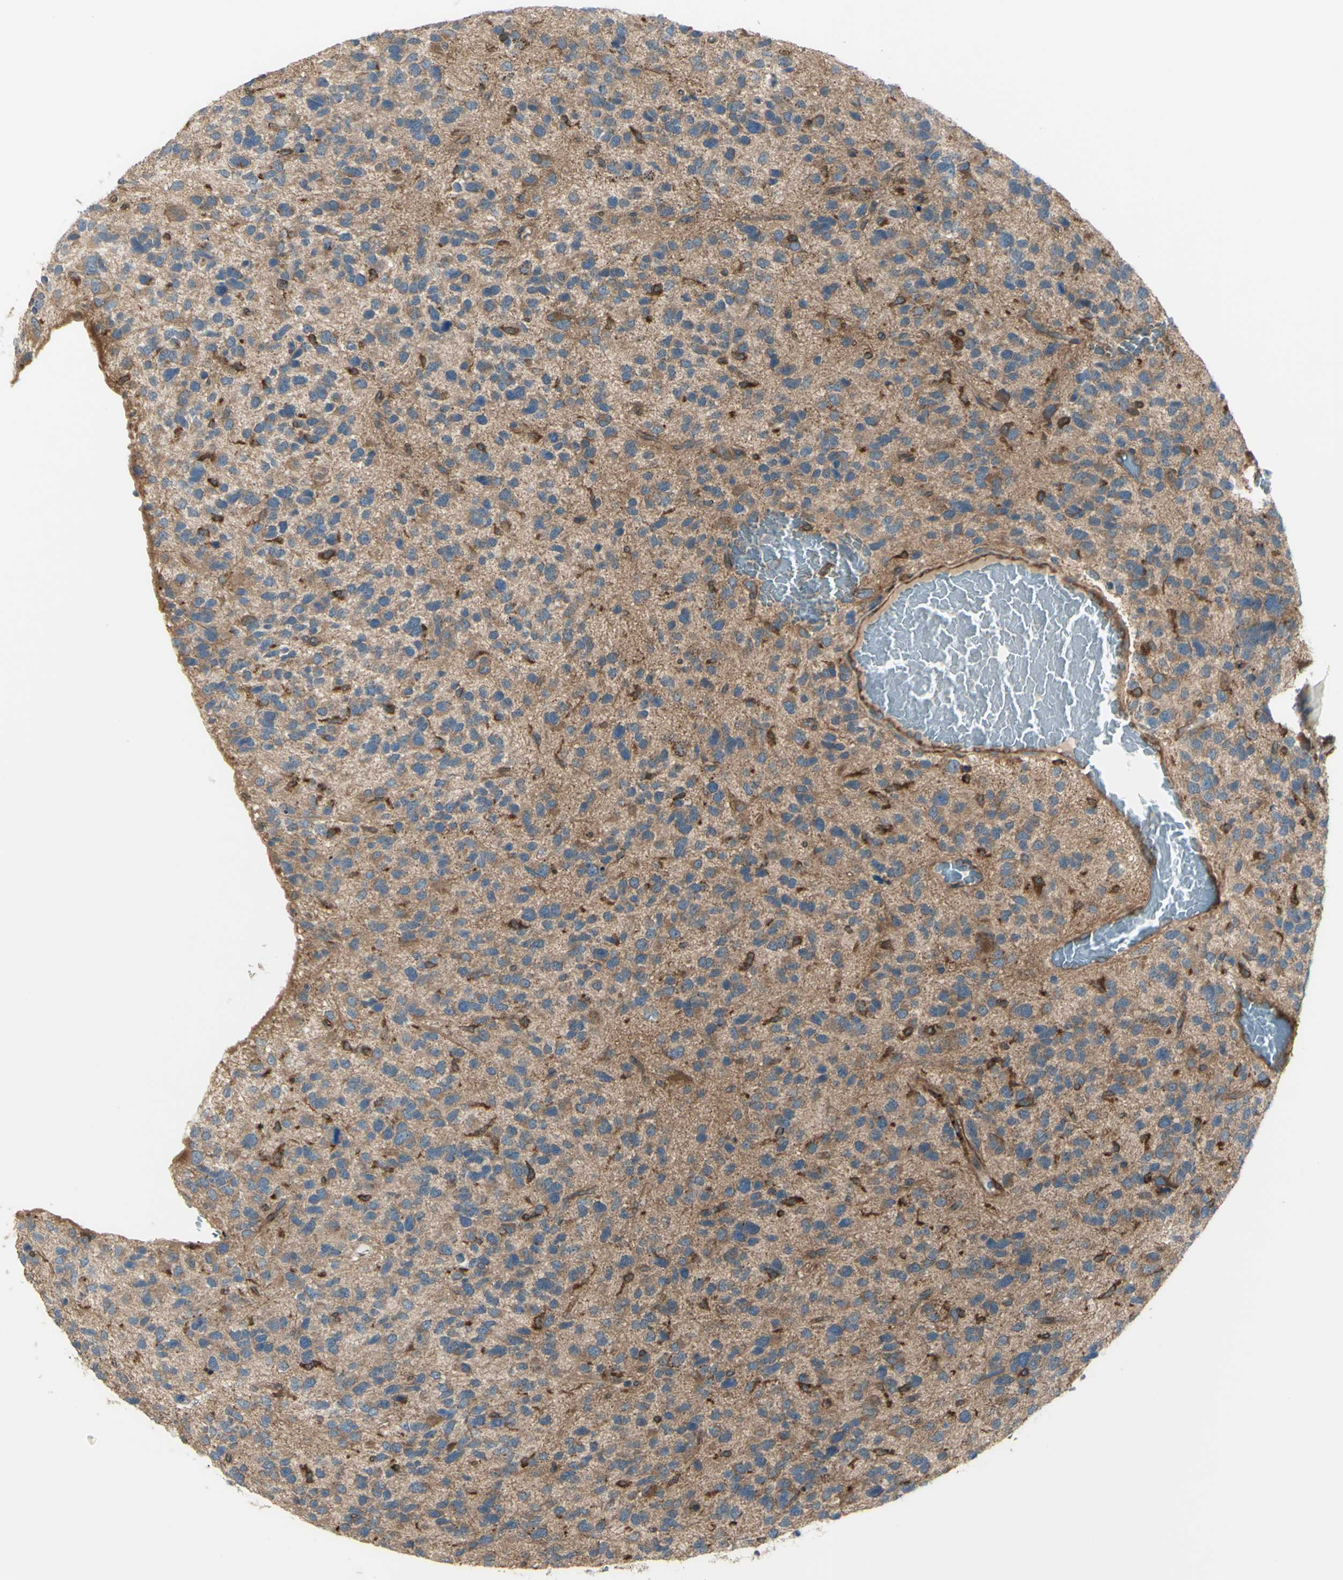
{"staining": {"intensity": "moderate", "quantity": "<25%", "location": "cytoplasmic/membranous"}, "tissue": "glioma", "cell_type": "Tumor cells", "image_type": "cancer", "snomed": [{"axis": "morphology", "description": "Glioma, malignant, High grade"}, {"axis": "topography", "description": "Brain"}], "caption": "Moderate cytoplasmic/membranous expression is seen in about <25% of tumor cells in glioma.", "gene": "IGSF9B", "patient": {"sex": "female", "age": 58}}